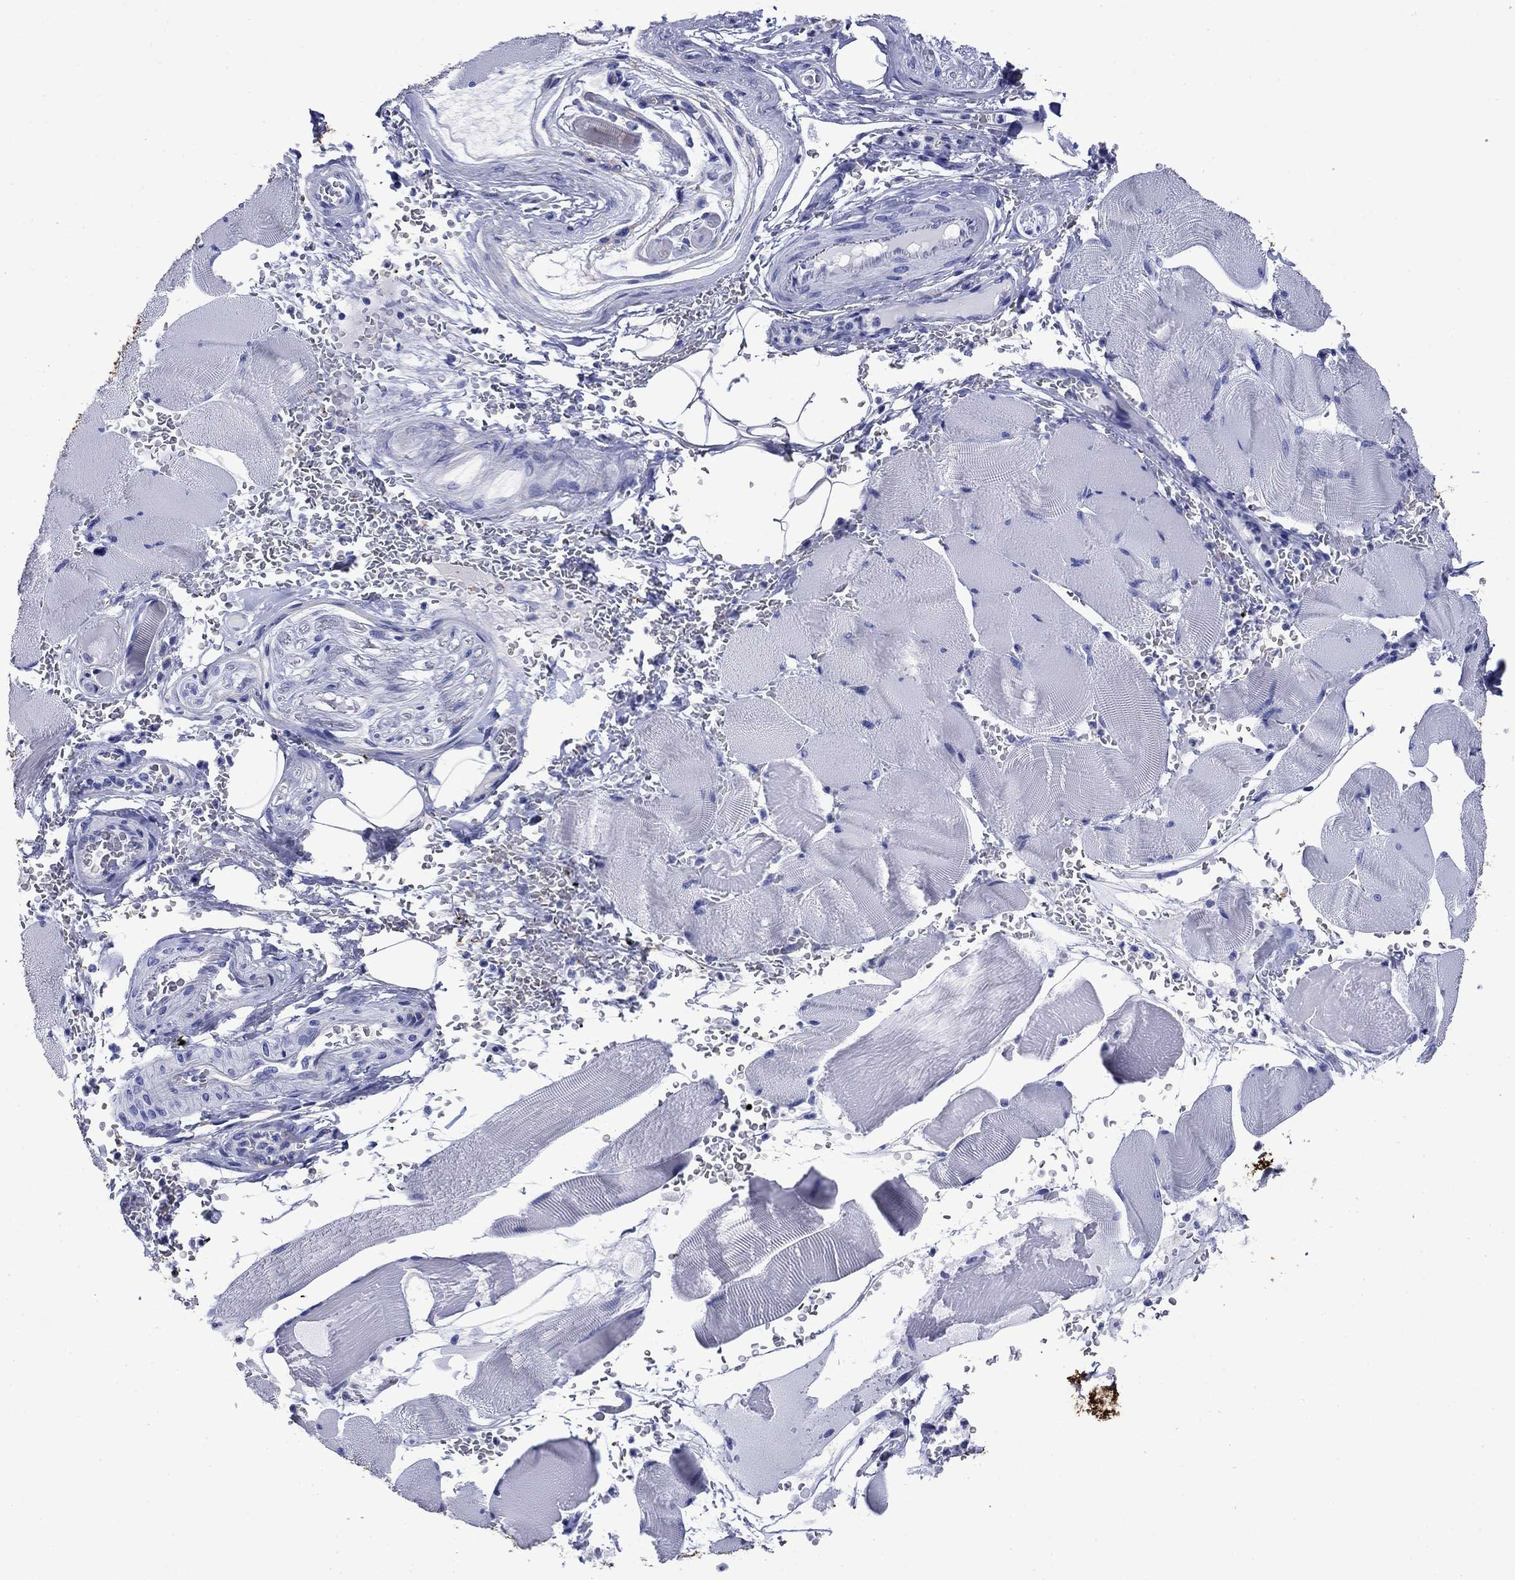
{"staining": {"intensity": "negative", "quantity": "none", "location": "none"}, "tissue": "skeletal muscle", "cell_type": "Myocytes", "image_type": "normal", "snomed": [{"axis": "morphology", "description": "Normal tissue, NOS"}, {"axis": "topography", "description": "Skeletal muscle"}], "caption": "Immunohistochemistry (IHC) of benign human skeletal muscle reveals no positivity in myocytes. The staining was performed using DAB to visualize the protein expression in brown, while the nuclei were stained in blue with hematoxylin (Magnification: 20x).", "gene": "SLC1A2", "patient": {"sex": "male", "age": 56}}